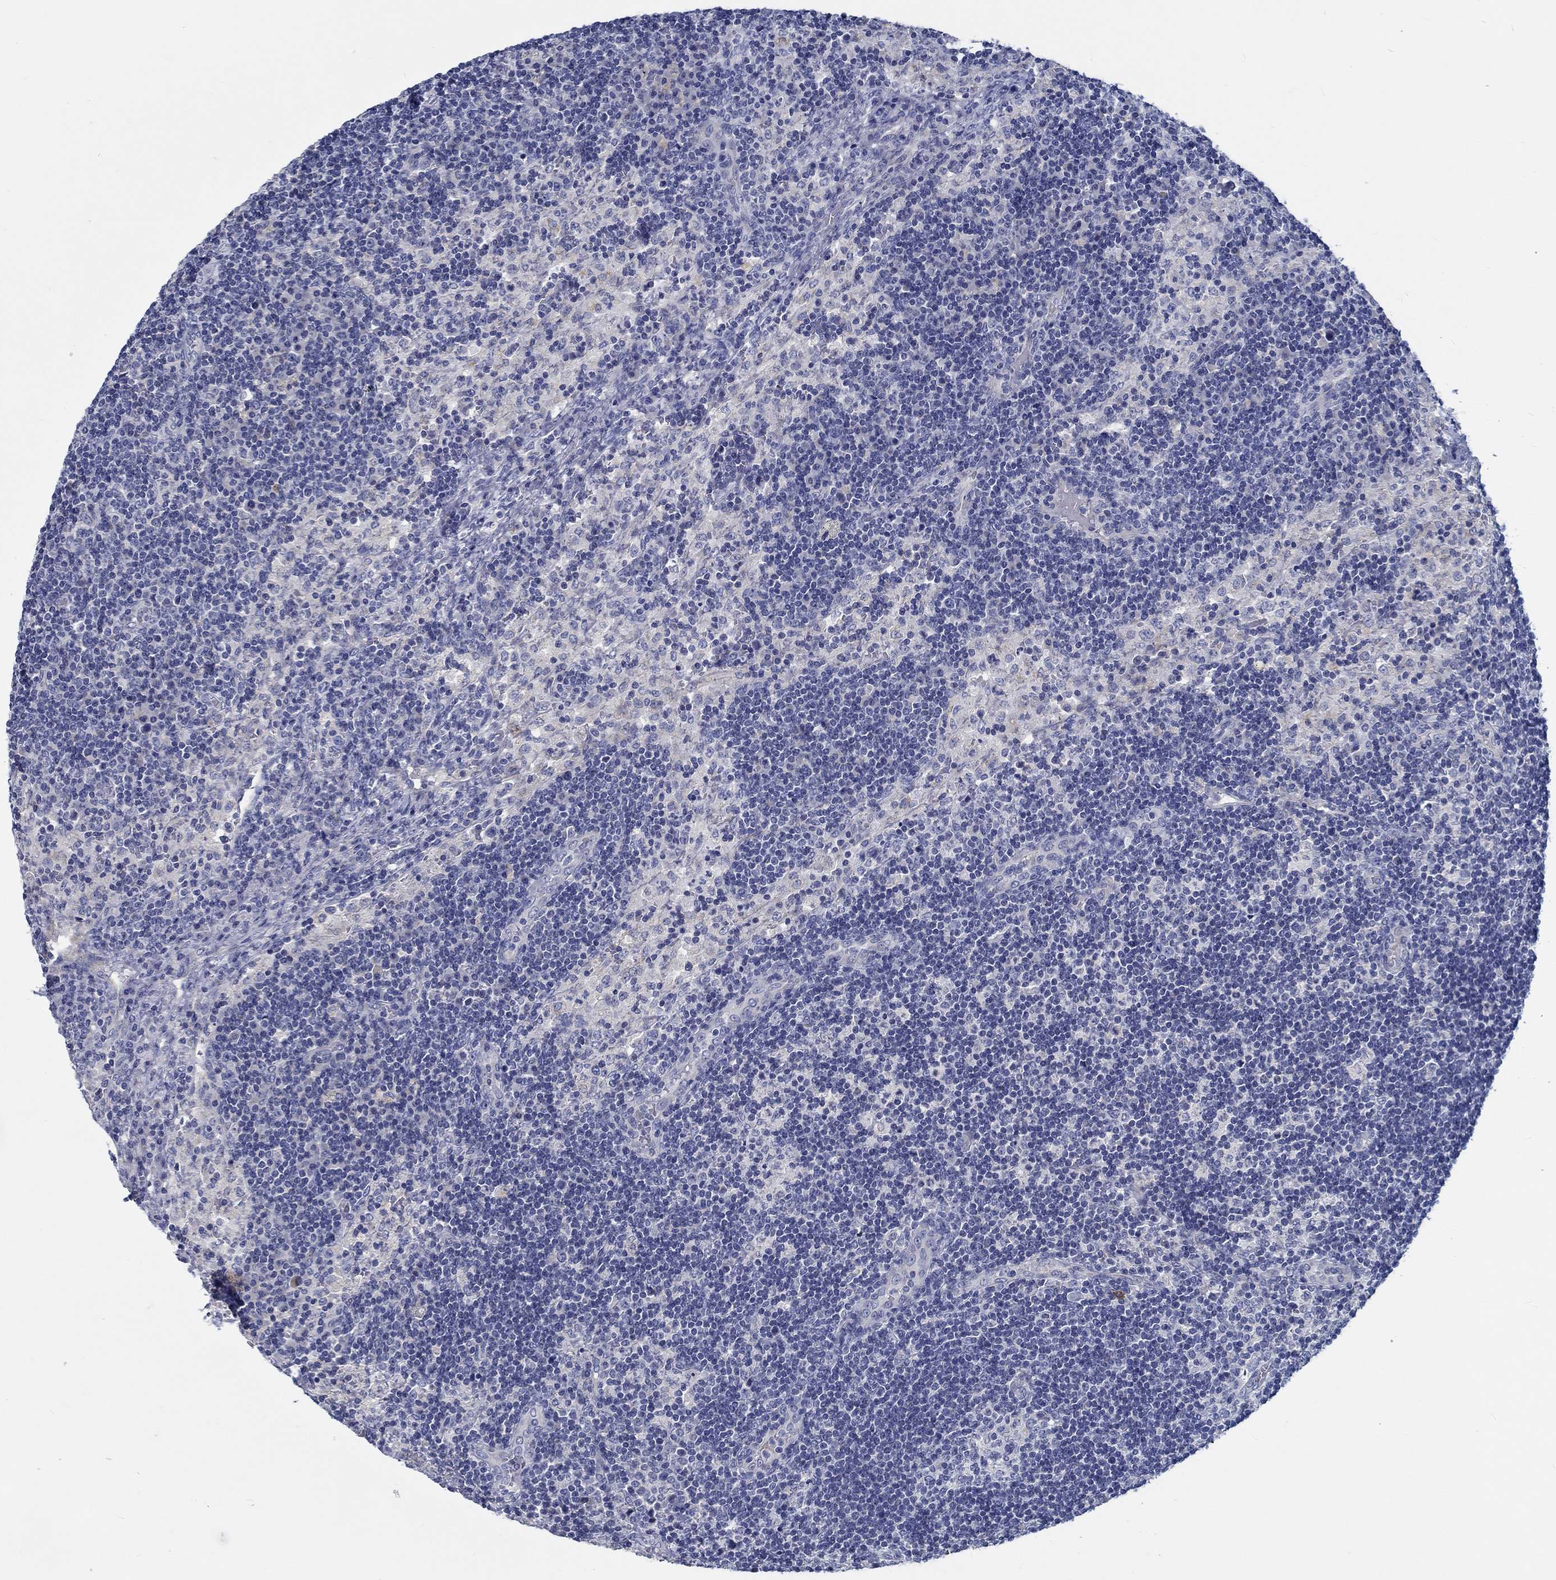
{"staining": {"intensity": "negative", "quantity": "none", "location": "none"}, "tissue": "lymph node", "cell_type": "Germinal center cells", "image_type": "normal", "snomed": [{"axis": "morphology", "description": "Normal tissue, NOS"}, {"axis": "topography", "description": "Lymph node"}], "caption": "IHC histopathology image of unremarkable lymph node stained for a protein (brown), which demonstrates no positivity in germinal center cells. (IHC, brightfield microscopy, high magnification).", "gene": "MYBPC1", "patient": {"sex": "male", "age": 63}}